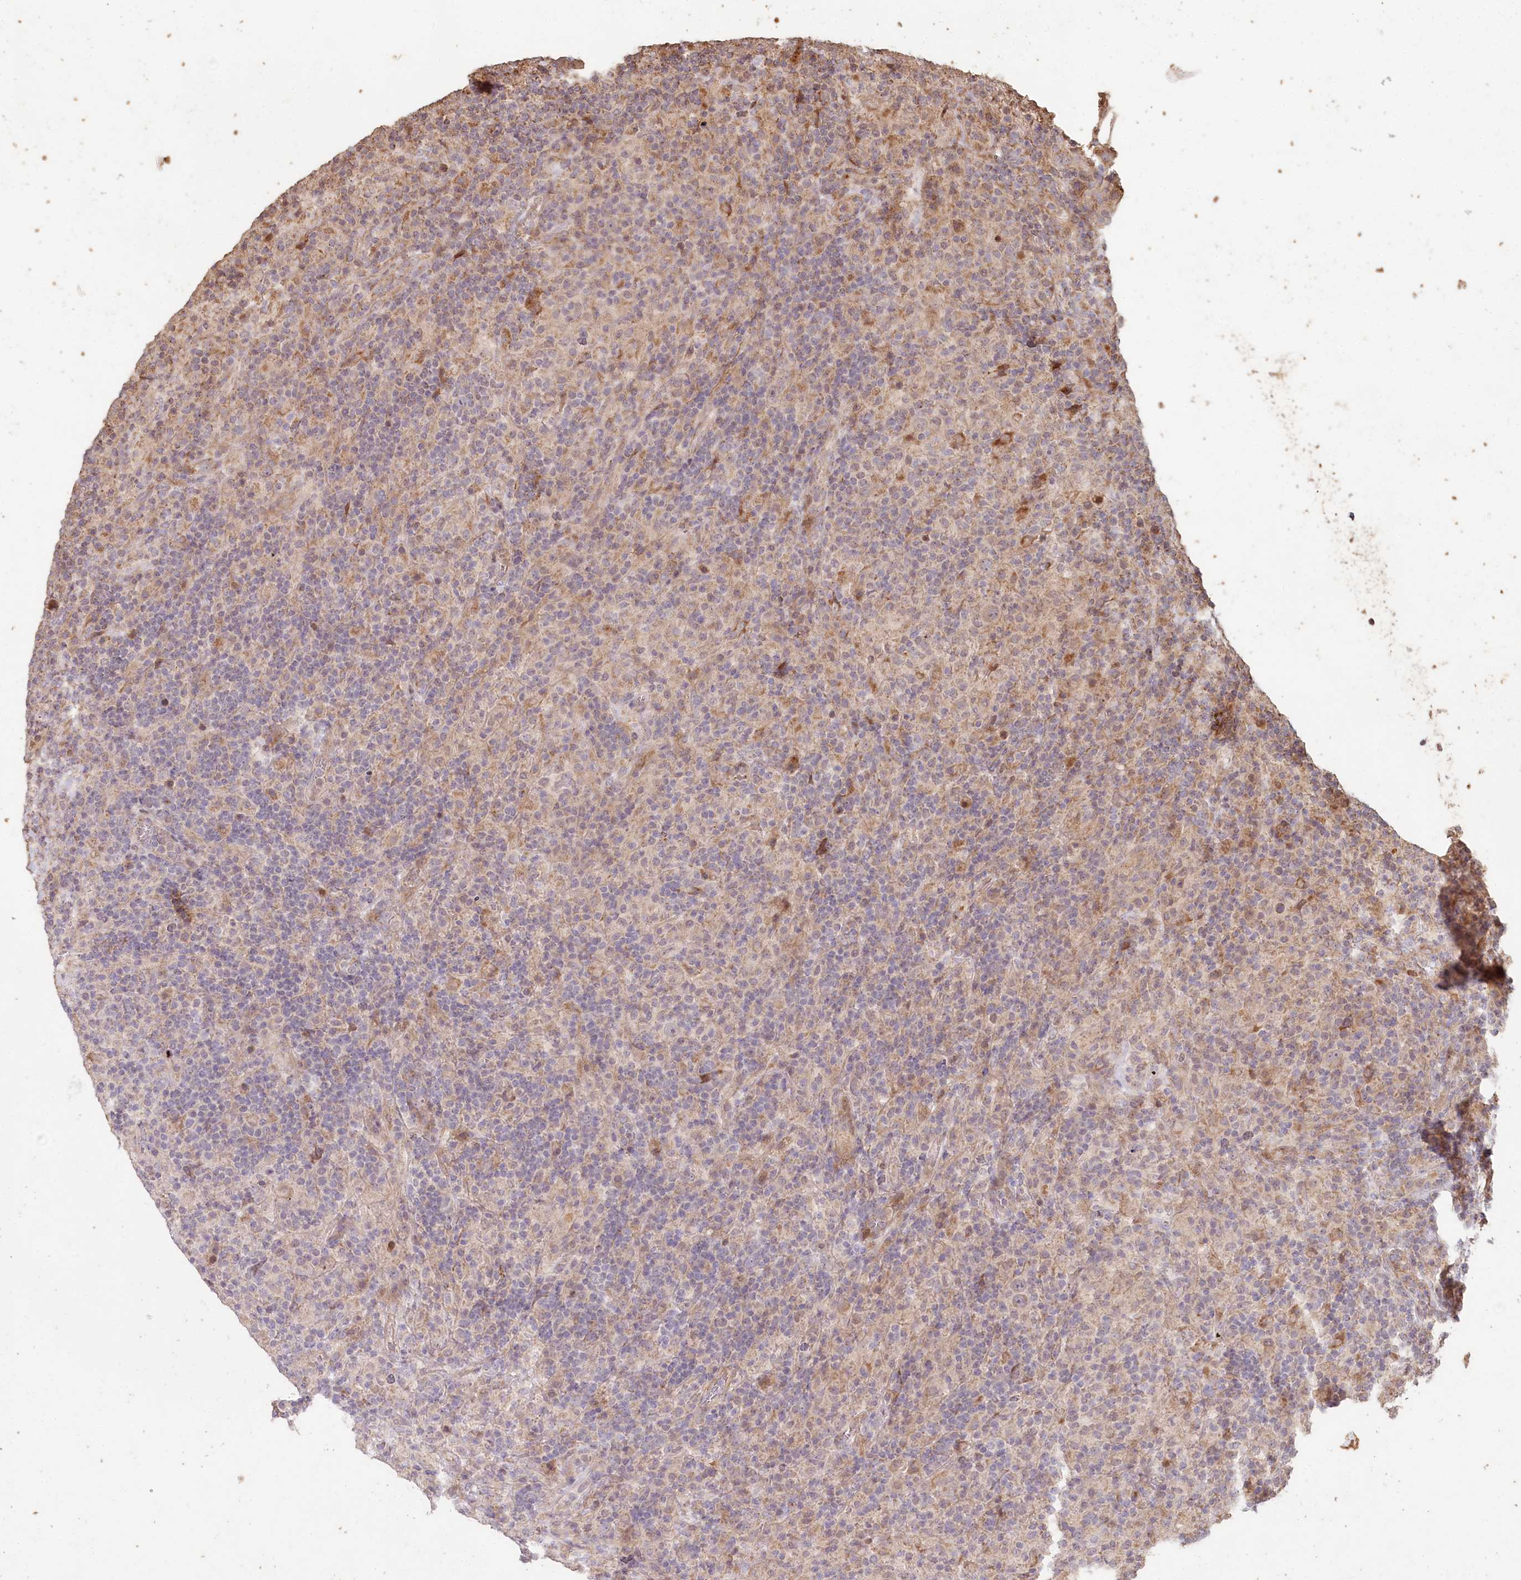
{"staining": {"intensity": "weak", "quantity": "<25%", "location": "cytoplasmic/membranous"}, "tissue": "lymphoma", "cell_type": "Tumor cells", "image_type": "cancer", "snomed": [{"axis": "morphology", "description": "Hodgkin's disease, NOS"}, {"axis": "topography", "description": "Lymph node"}], "caption": "High magnification brightfield microscopy of lymphoma stained with DAB (brown) and counterstained with hematoxylin (blue): tumor cells show no significant expression. The staining is performed using DAB brown chromogen with nuclei counter-stained in using hematoxylin.", "gene": "HAL", "patient": {"sex": "male", "age": 70}}